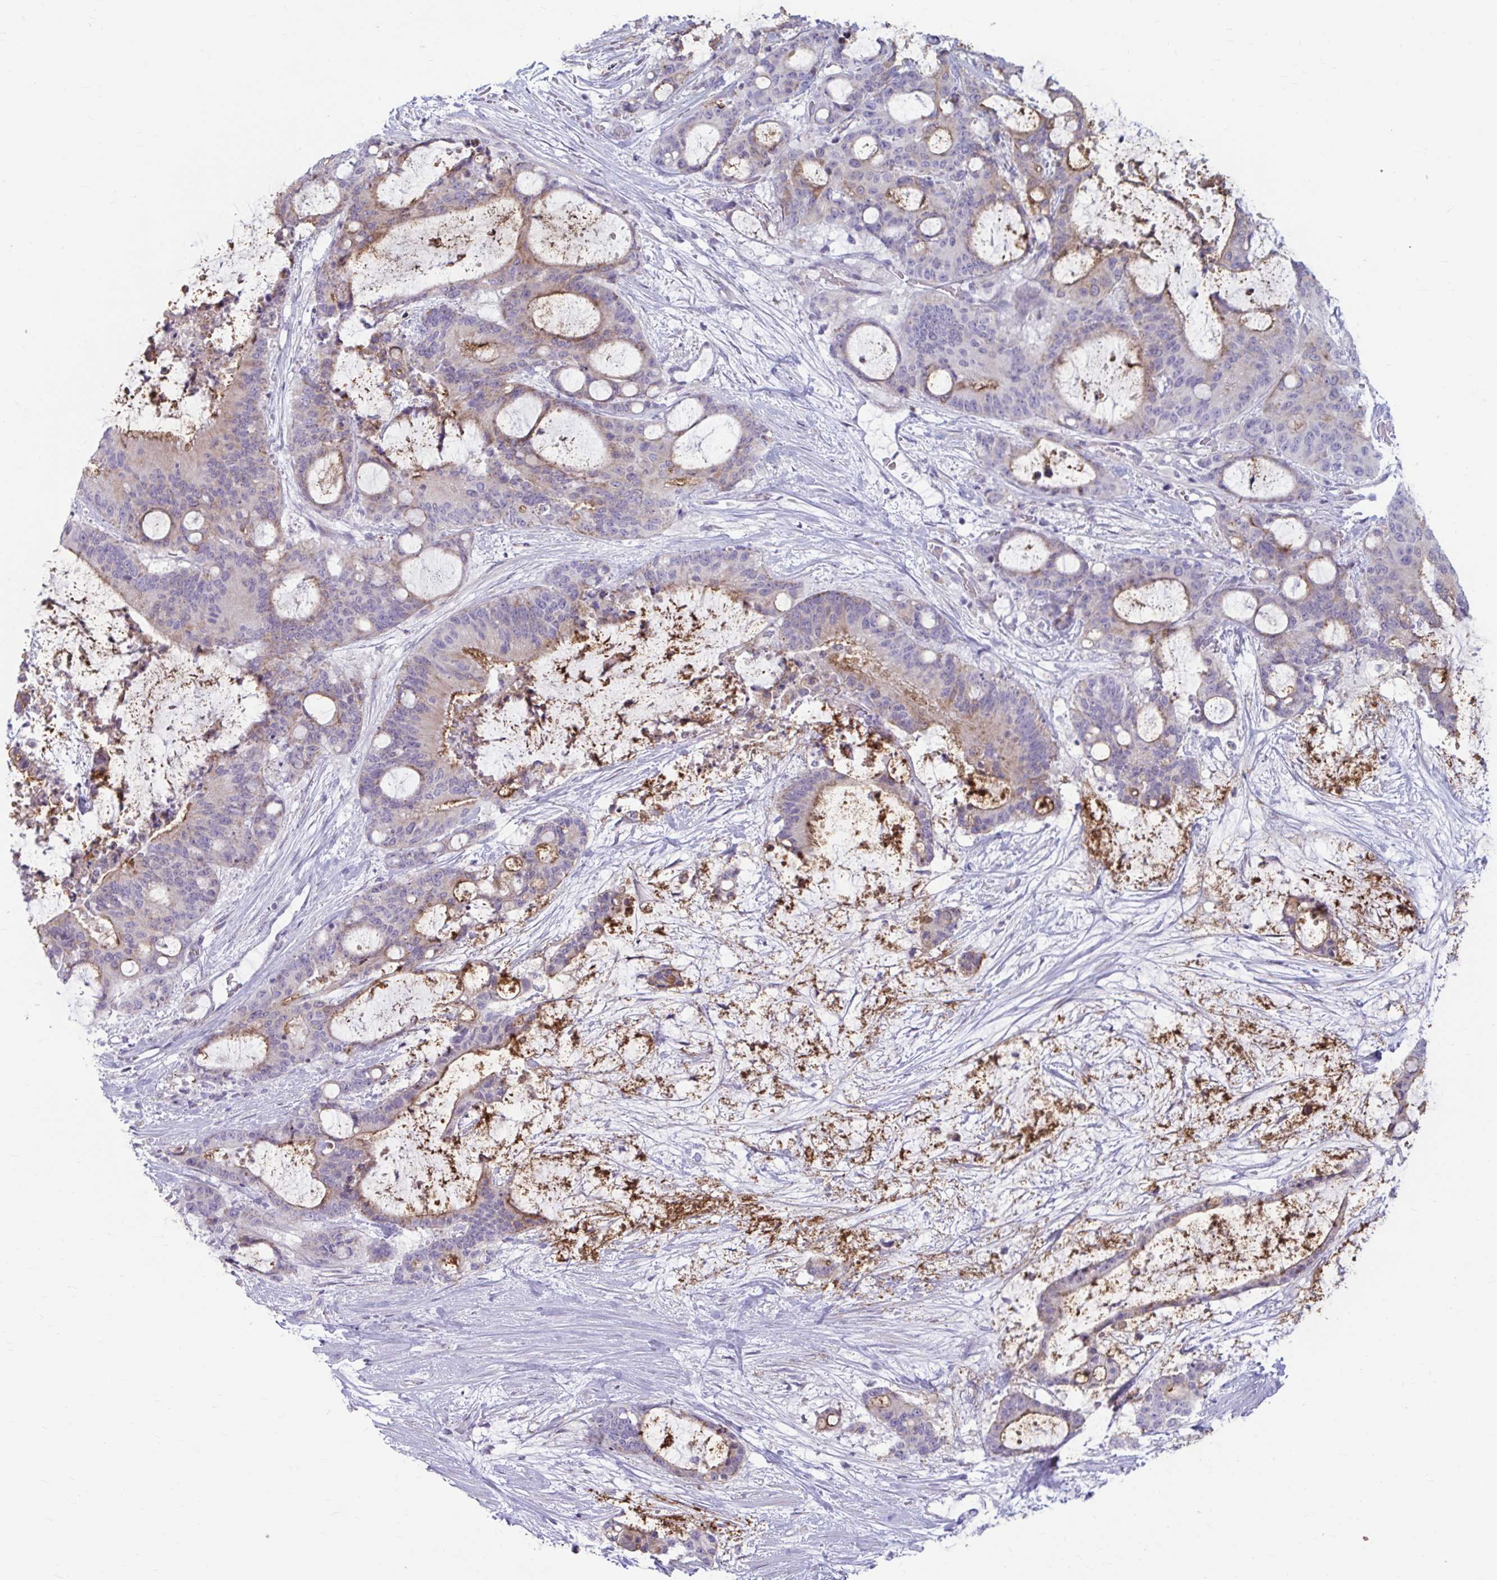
{"staining": {"intensity": "negative", "quantity": "none", "location": "none"}, "tissue": "liver cancer", "cell_type": "Tumor cells", "image_type": "cancer", "snomed": [{"axis": "morphology", "description": "Normal tissue, NOS"}, {"axis": "morphology", "description": "Cholangiocarcinoma"}, {"axis": "topography", "description": "Liver"}, {"axis": "topography", "description": "Peripheral nerve tissue"}], "caption": "Human liver cancer stained for a protein using IHC exhibits no positivity in tumor cells.", "gene": "MSMO1", "patient": {"sex": "female", "age": 73}}